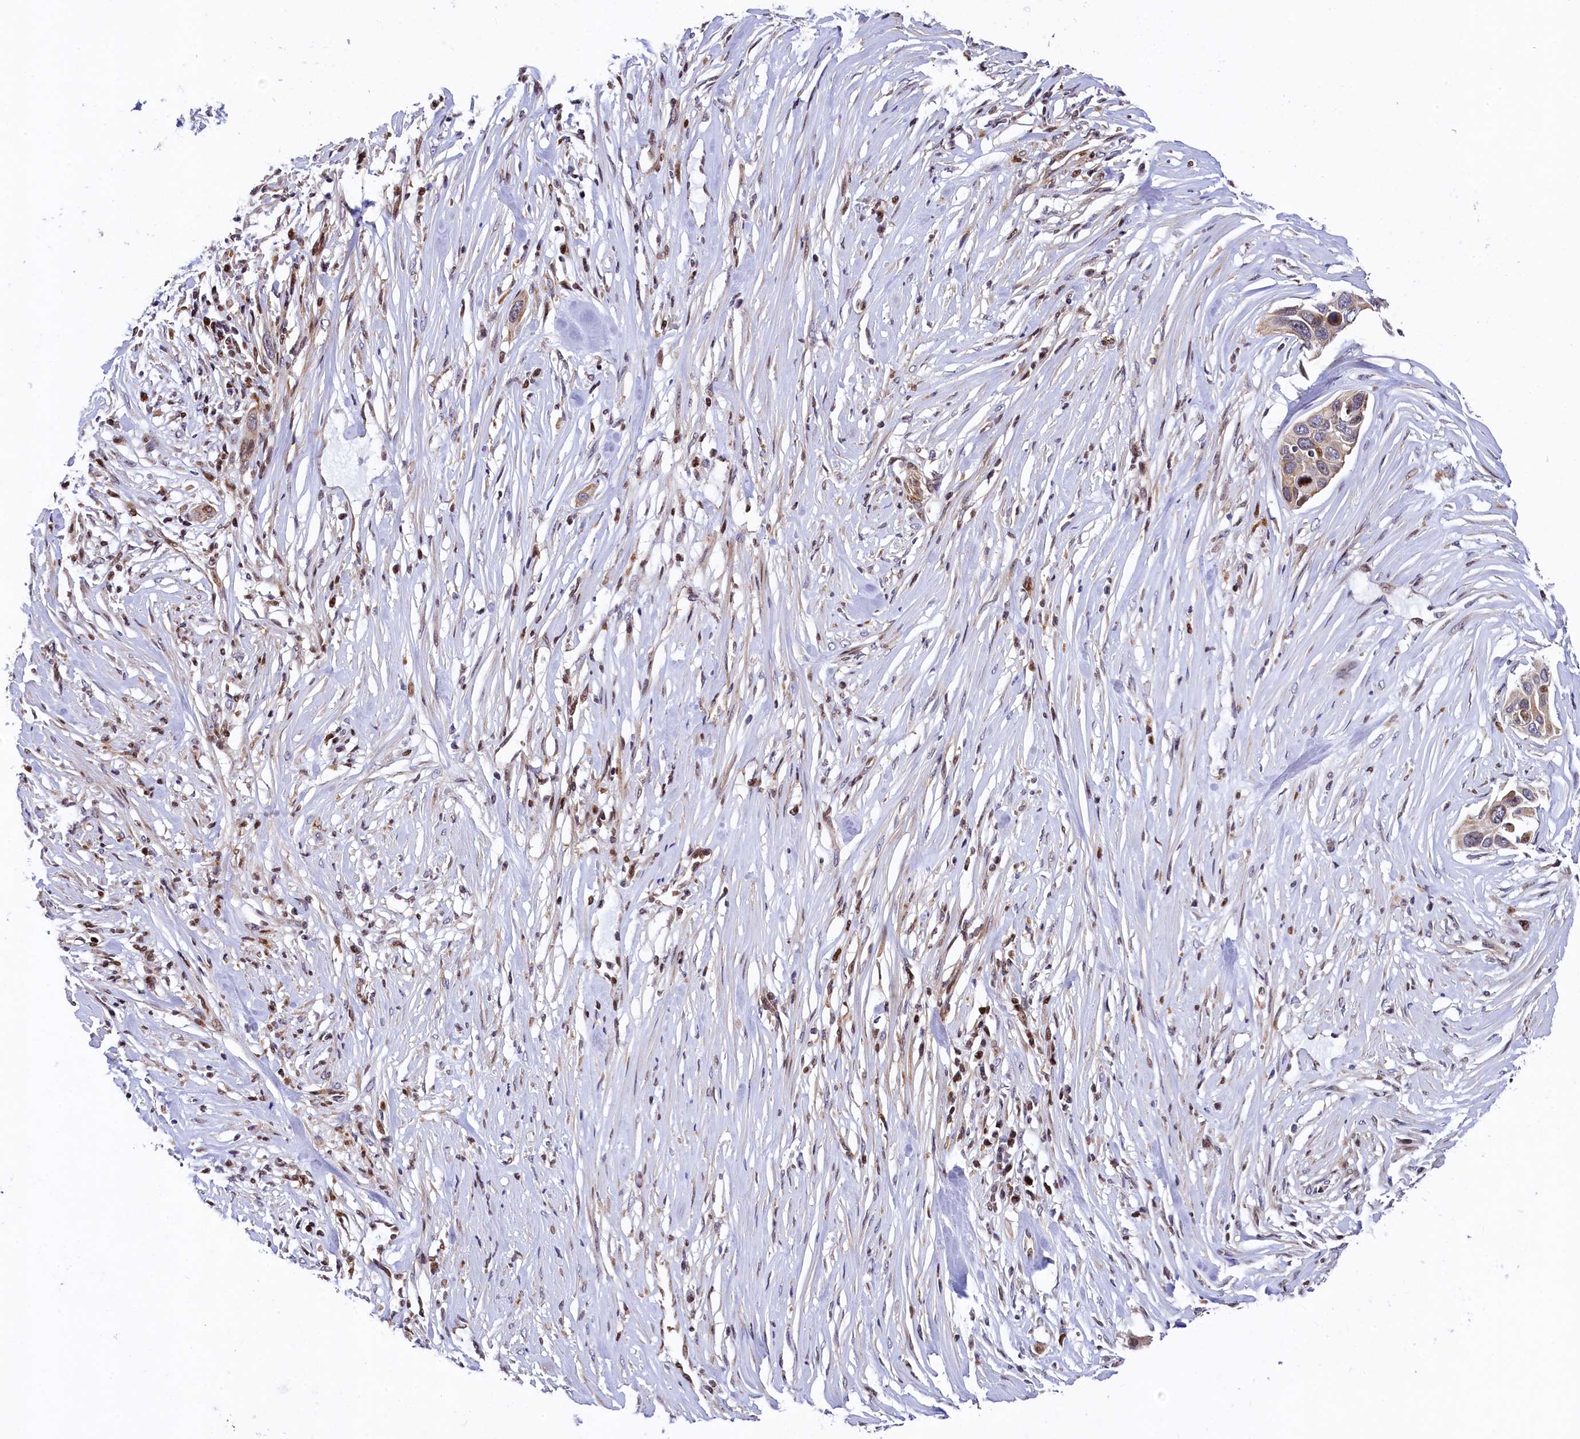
{"staining": {"intensity": "weak", "quantity": ">75%", "location": "cytoplasmic/membranous,nuclear"}, "tissue": "pancreatic cancer", "cell_type": "Tumor cells", "image_type": "cancer", "snomed": [{"axis": "morphology", "description": "Adenocarcinoma, NOS"}, {"axis": "topography", "description": "Pancreas"}], "caption": "Tumor cells exhibit low levels of weak cytoplasmic/membranous and nuclear staining in about >75% of cells in adenocarcinoma (pancreatic).", "gene": "TGDS", "patient": {"sex": "female", "age": 60}}